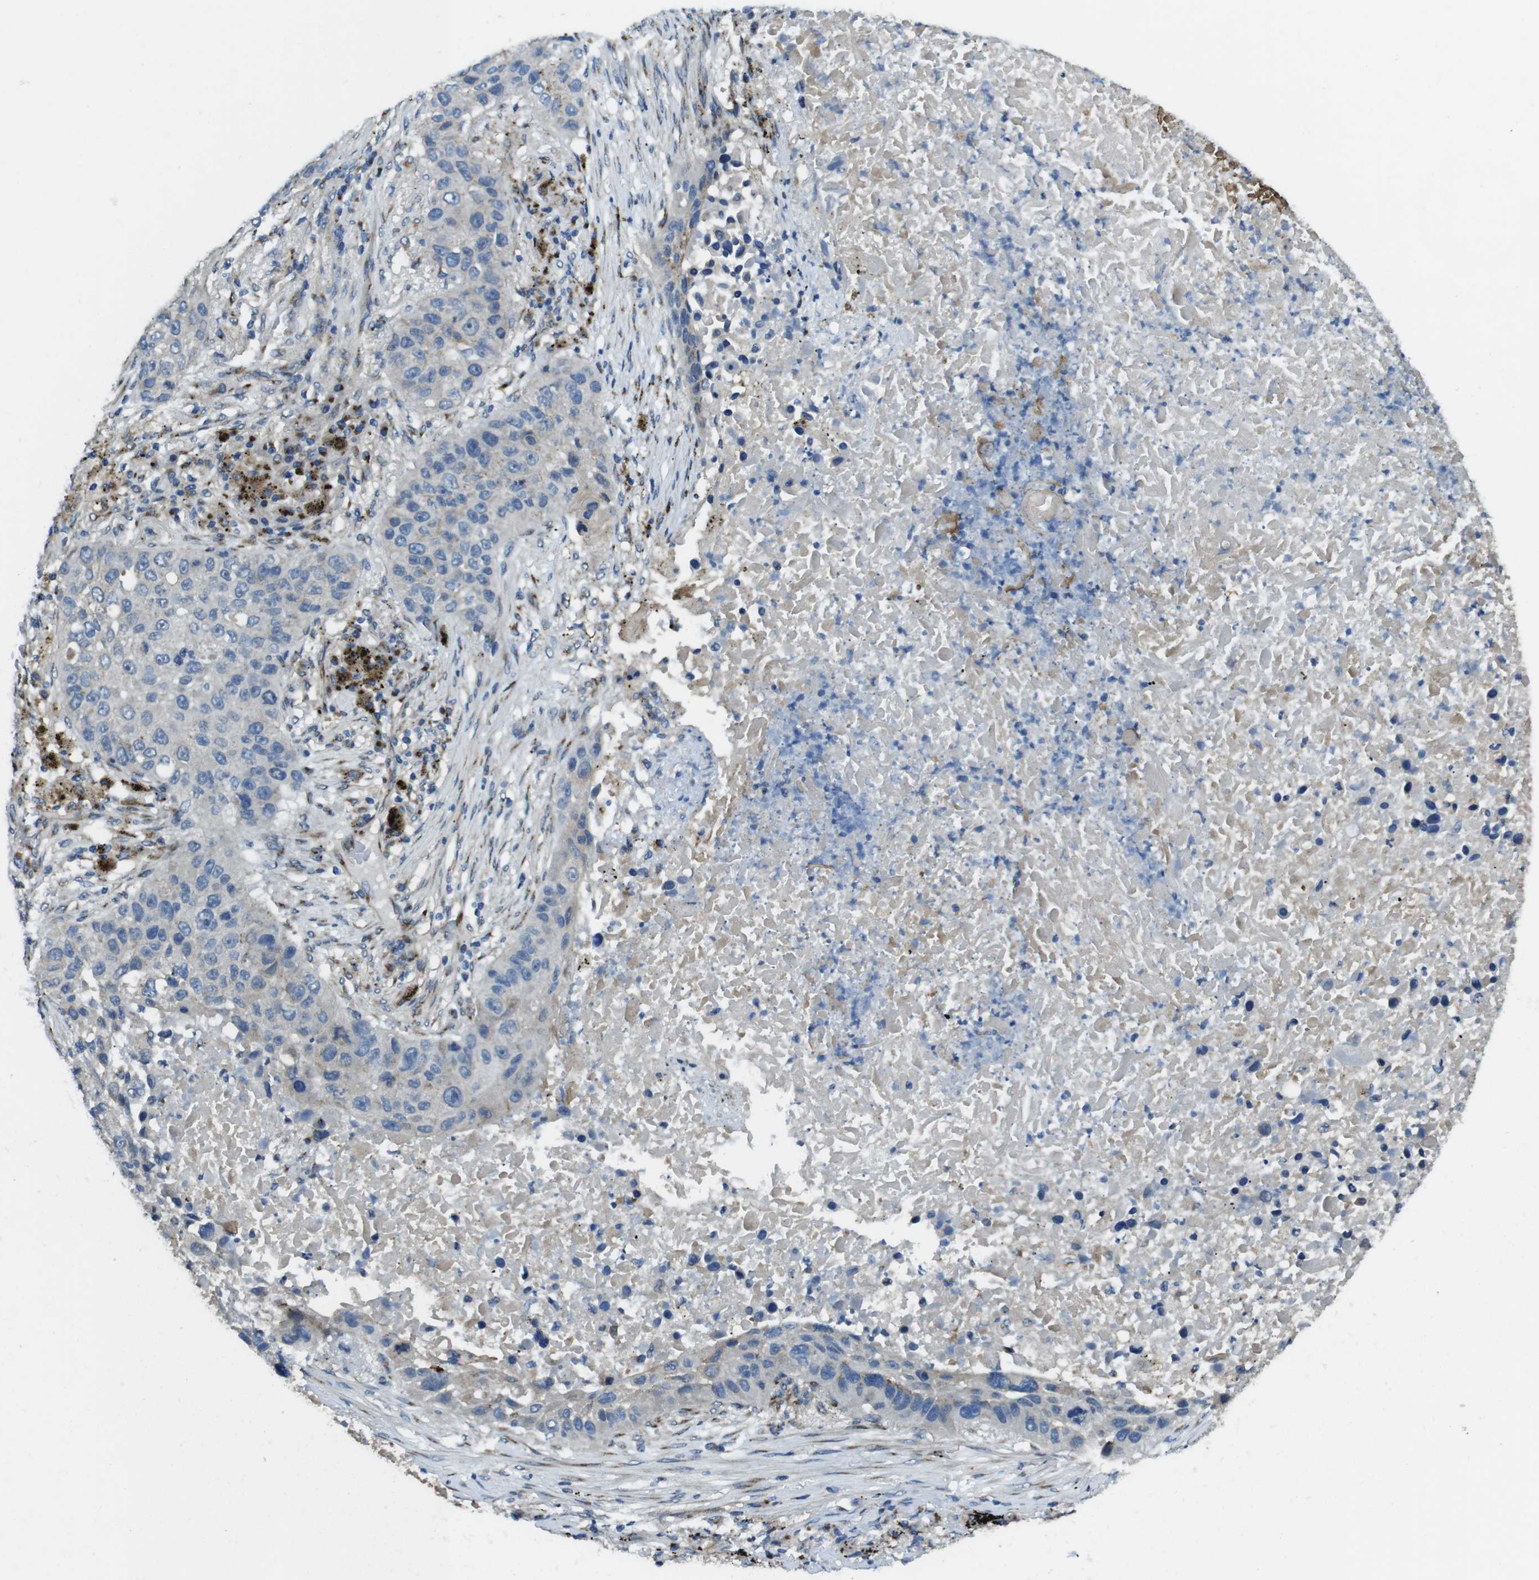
{"staining": {"intensity": "weak", "quantity": "25%-75%", "location": "cytoplasmic/membranous"}, "tissue": "lung cancer", "cell_type": "Tumor cells", "image_type": "cancer", "snomed": [{"axis": "morphology", "description": "Squamous cell carcinoma, NOS"}, {"axis": "topography", "description": "Lung"}], "caption": "This micrograph exhibits IHC staining of lung squamous cell carcinoma, with low weak cytoplasmic/membranous staining in about 25%-75% of tumor cells.", "gene": "RAB6A", "patient": {"sex": "male", "age": 57}}